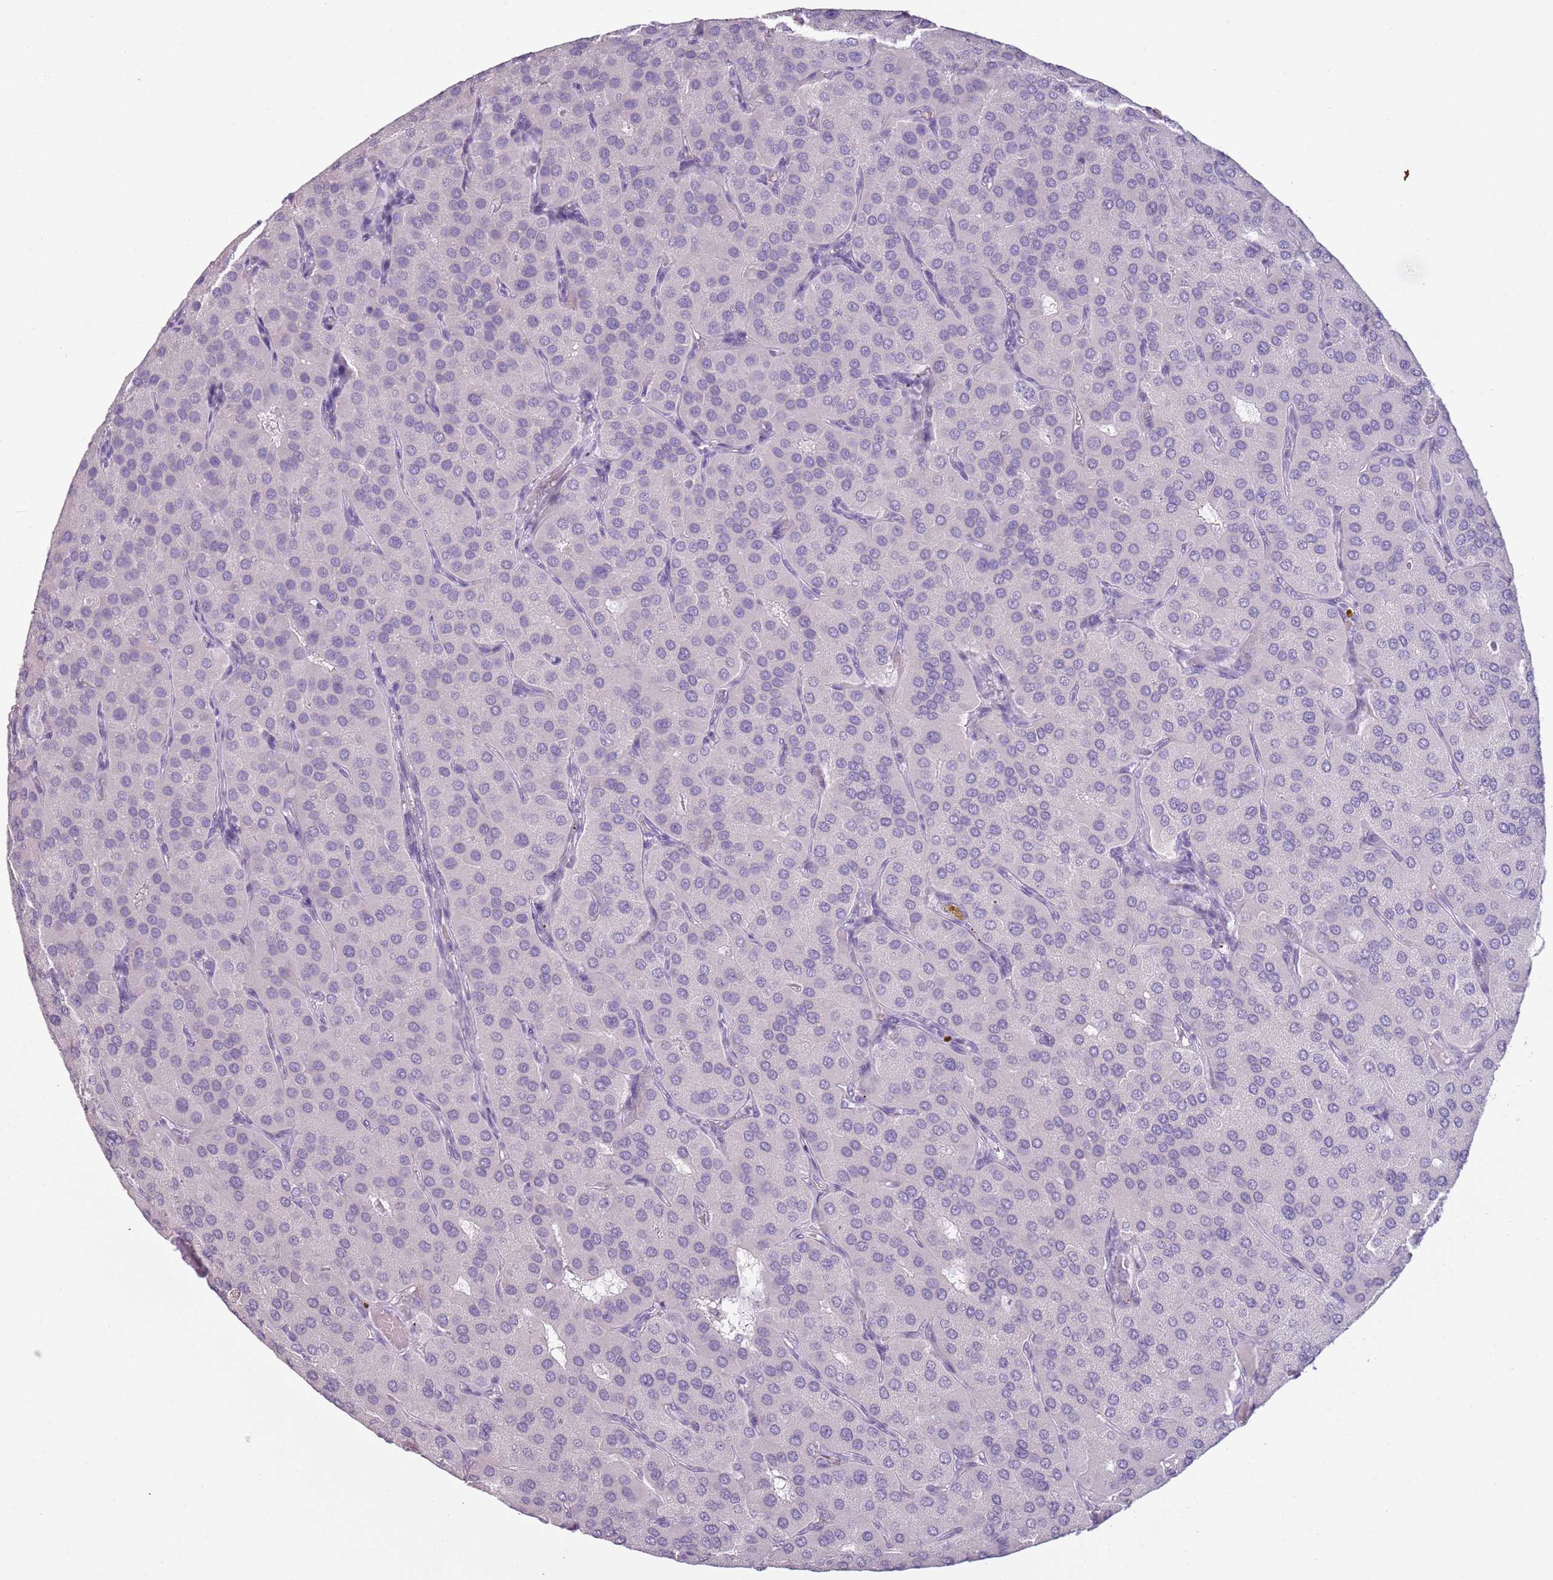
{"staining": {"intensity": "negative", "quantity": "none", "location": "none"}, "tissue": "parathyroid gland", "cell_type": "Glandular cells", "image_type": "normal", "snomed": [{"axis": "morphology", "description": "Normal tissue, NOS"}, {"axis": "morphology", "description": "Adenoma, NOS"}, {"axis": "topography", "description": "Parathyroid gland"}], "caption": "Glandular cells show no significant protein staining in normal parathyroid gland.", "gene": "PIEZO1", "patient": {"sex": "female", "age": 86}}